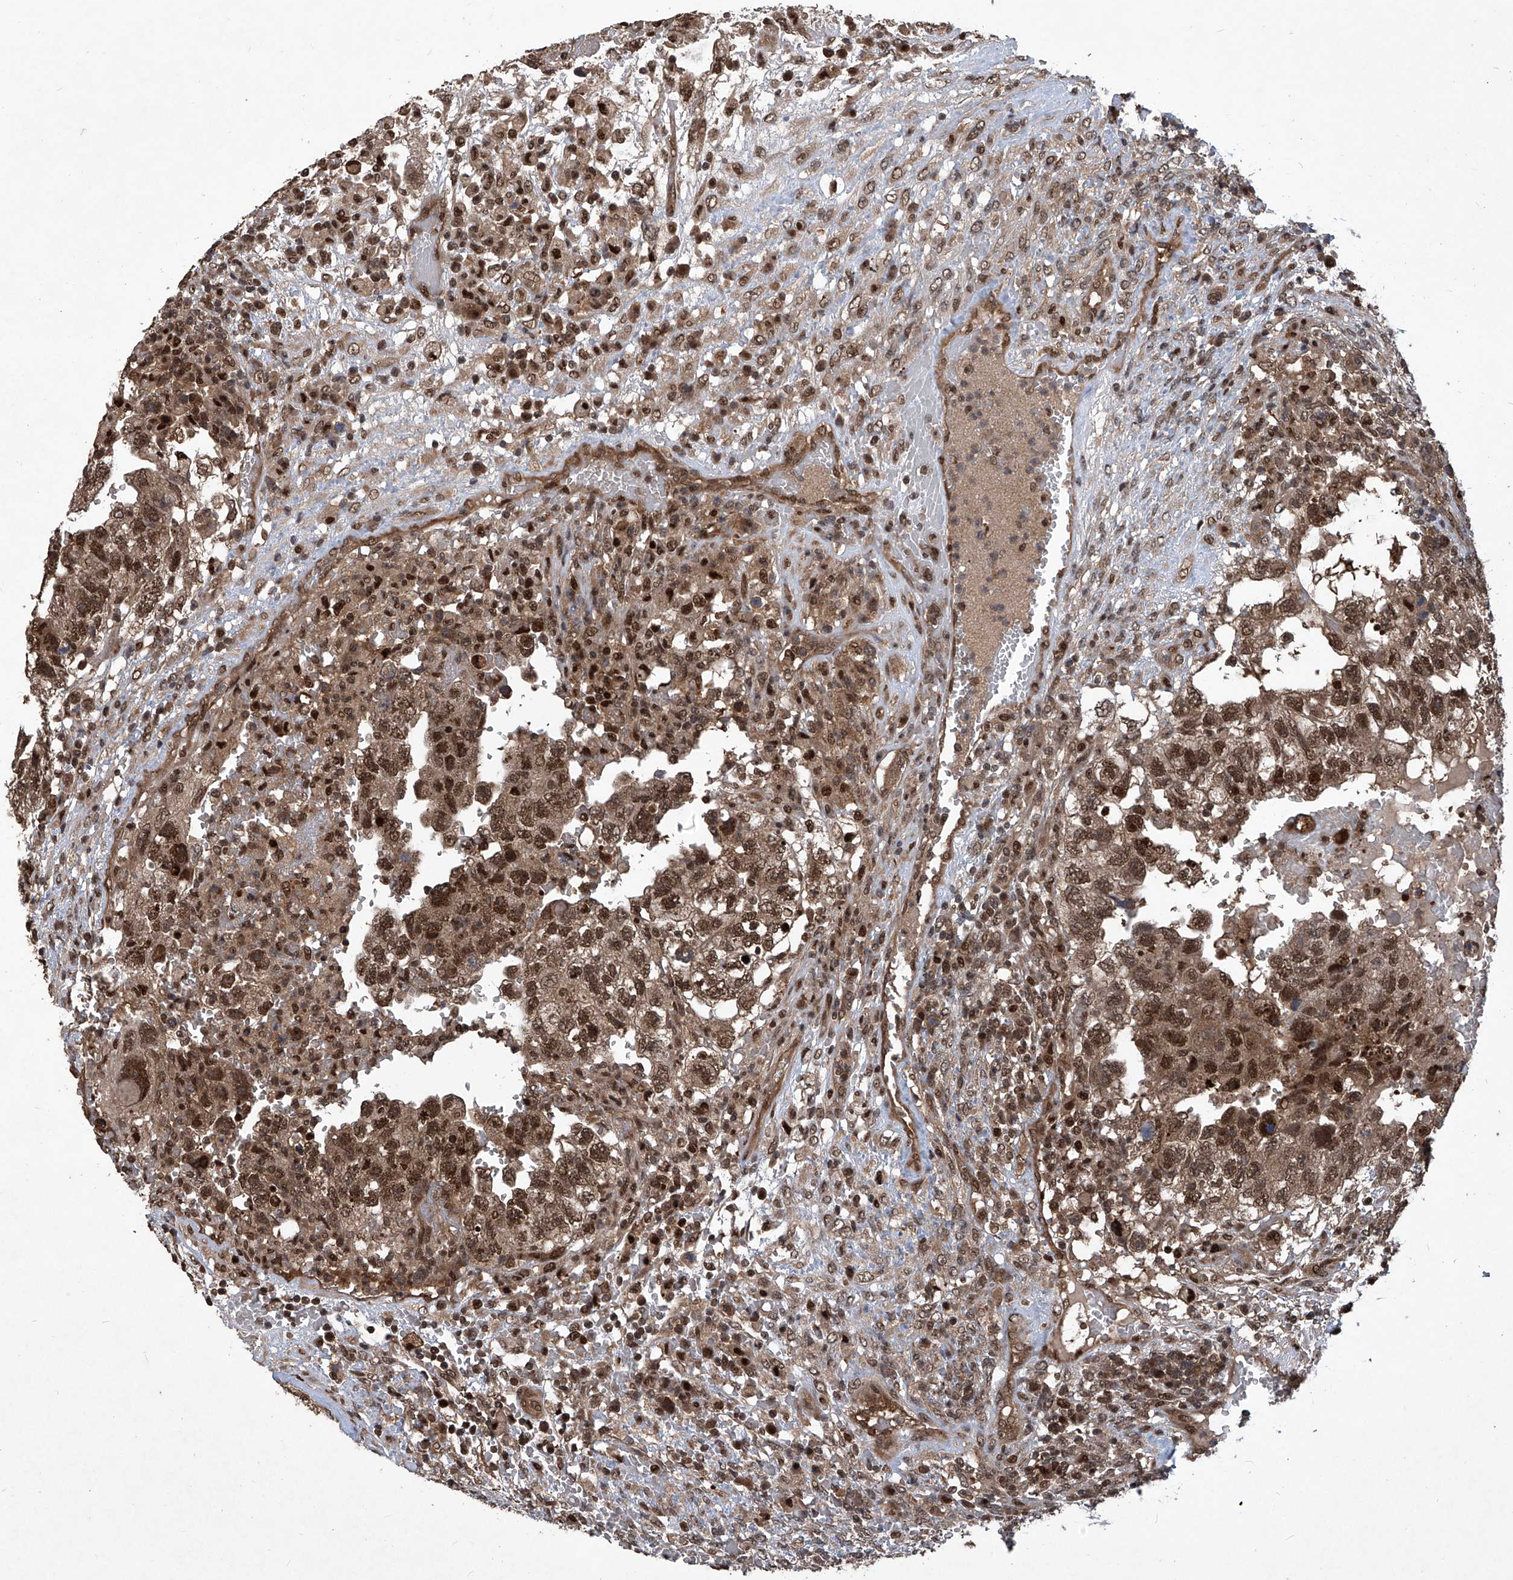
{"staining": {"intensity": "moderate", "quantity": ">75%", "location": "cytoplasmic/membranous,nuclear"}, "tissue": "testis cancer", "cell_type": "Tumor cells", "image_type": "cancer", "snomed": [{"axis": "morphology", "description": "Carcinoma, Embryonal, NOS"}, {"axis": "topography", "description": "Testis"}], "caption": "This is a photomicrograph of IHC staining of embryonal carcinoma (testis), which shows moderate staining in the cytoplasmic/membranous and nuclear of tumor cells.", "gene": "PSMB1", "patient": {"sex": "male", "age": 36}}